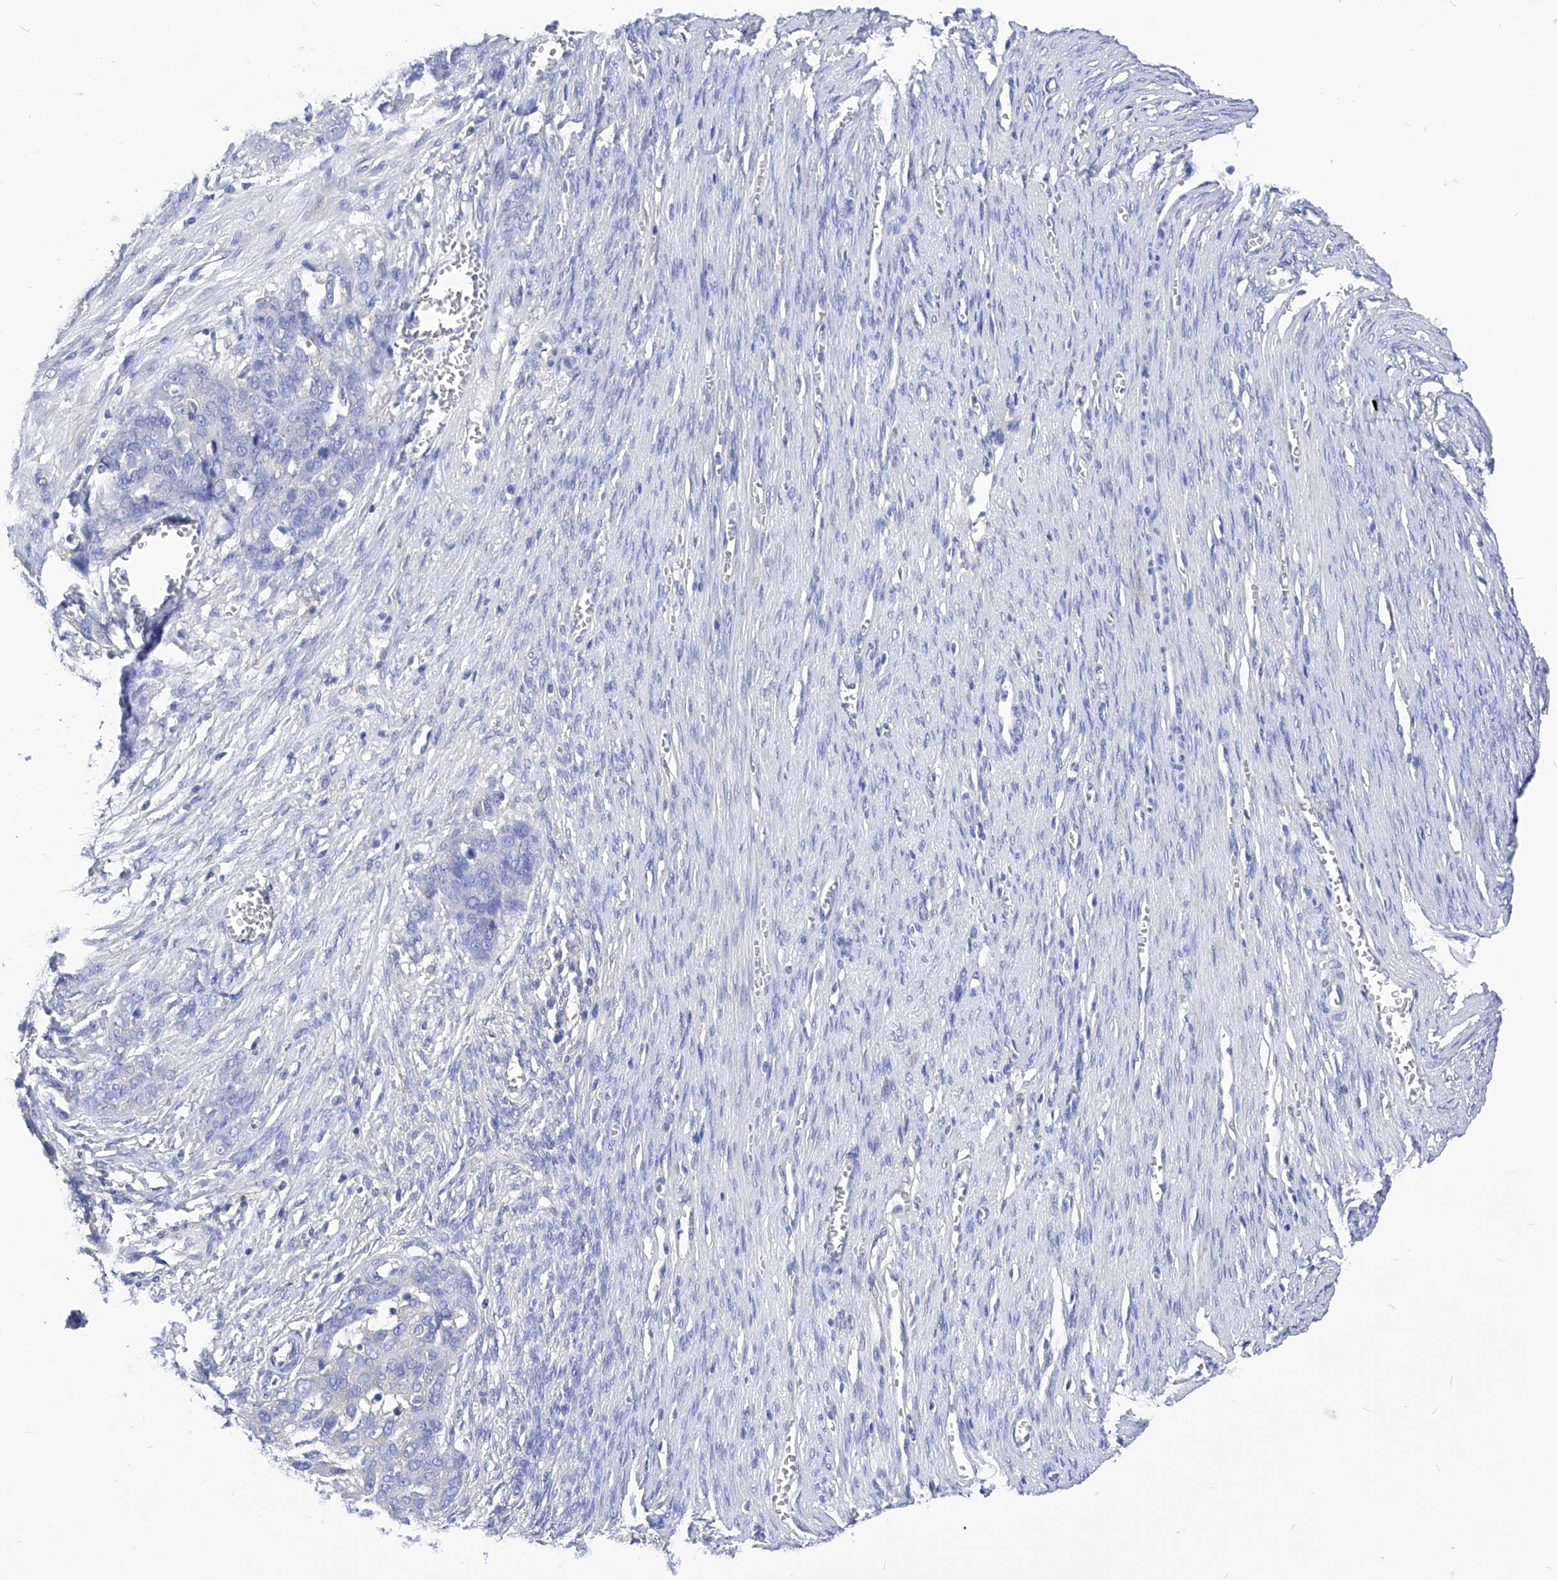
{"staining": {"intensity": "negative", "quantity": "none", "location": "none"}, "tissue": "ovarian cancer", "cell_type": "Tumor cells", "image_type": "cancer", "snomed": [{"axis": "morphology", "description": "Cystadenocarcinoma, serous, NOS"}, {"axis": "topography", "description": "Ovary"}], "caption": "Micrograph shows no significant protein expression in tumor cells of ovarian cancer.", "gene": "XPNPEP1", "patient": {"sex": "female", "age": 44}}